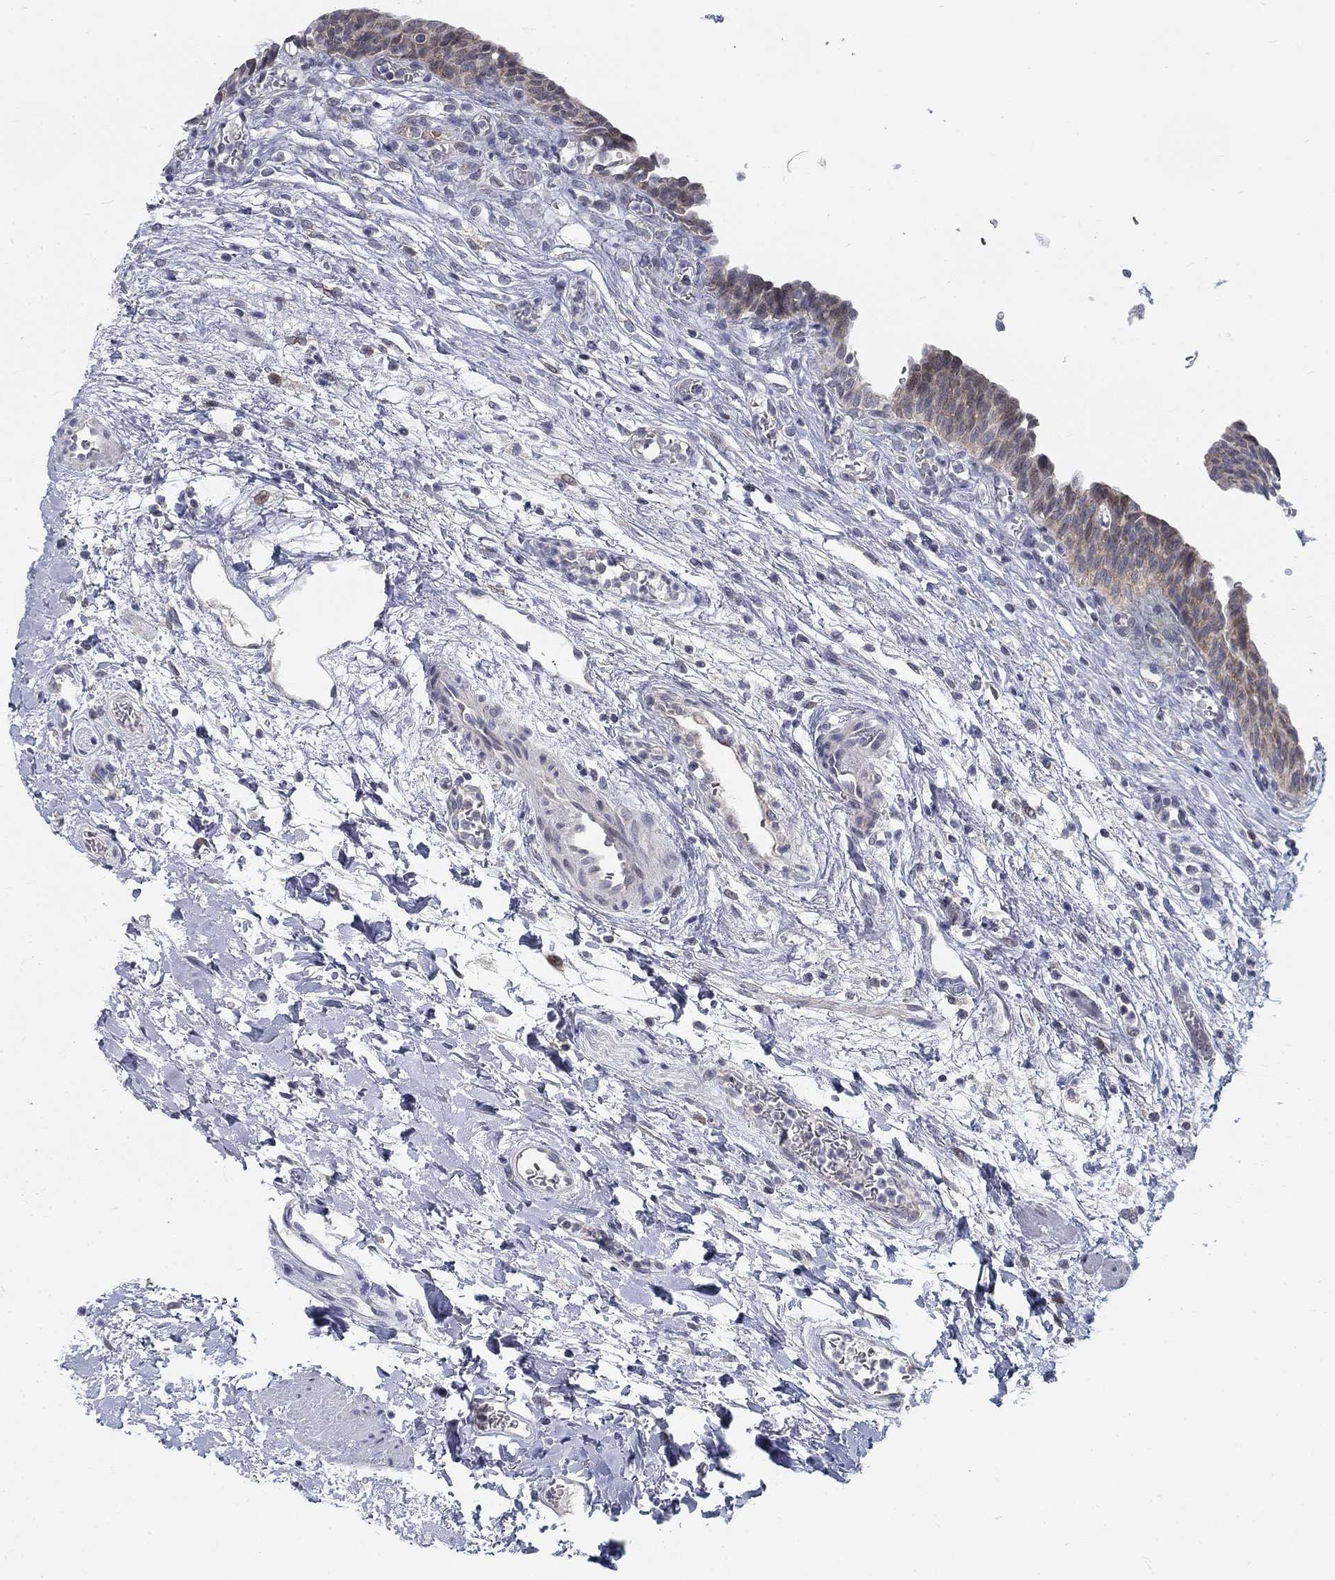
{"staining": {"intensity": "weak", "quantity": "<25%", "location": "cytoplasmic/membranous"}, "tissue": "urinary bladder", "cell_type": "Urothelial cells", "image_type": "normal", "snomed": [{"axis": "morphology", "description": "Normal tissue, NOS"}, {"axis": "topography", "description": "Urinary bladder"}], "caption": "A histopathology image of urinary bladder stained for a protein displays no brown staining in urothelial cells. Brightfield microscopy of immunohistochemistry (IHC) stained with DAB (brown) and hematoxylin (blue), captured at high magnification.", "gene": "ATP1A3", "patient": {"sex": "male", "age": 73}}